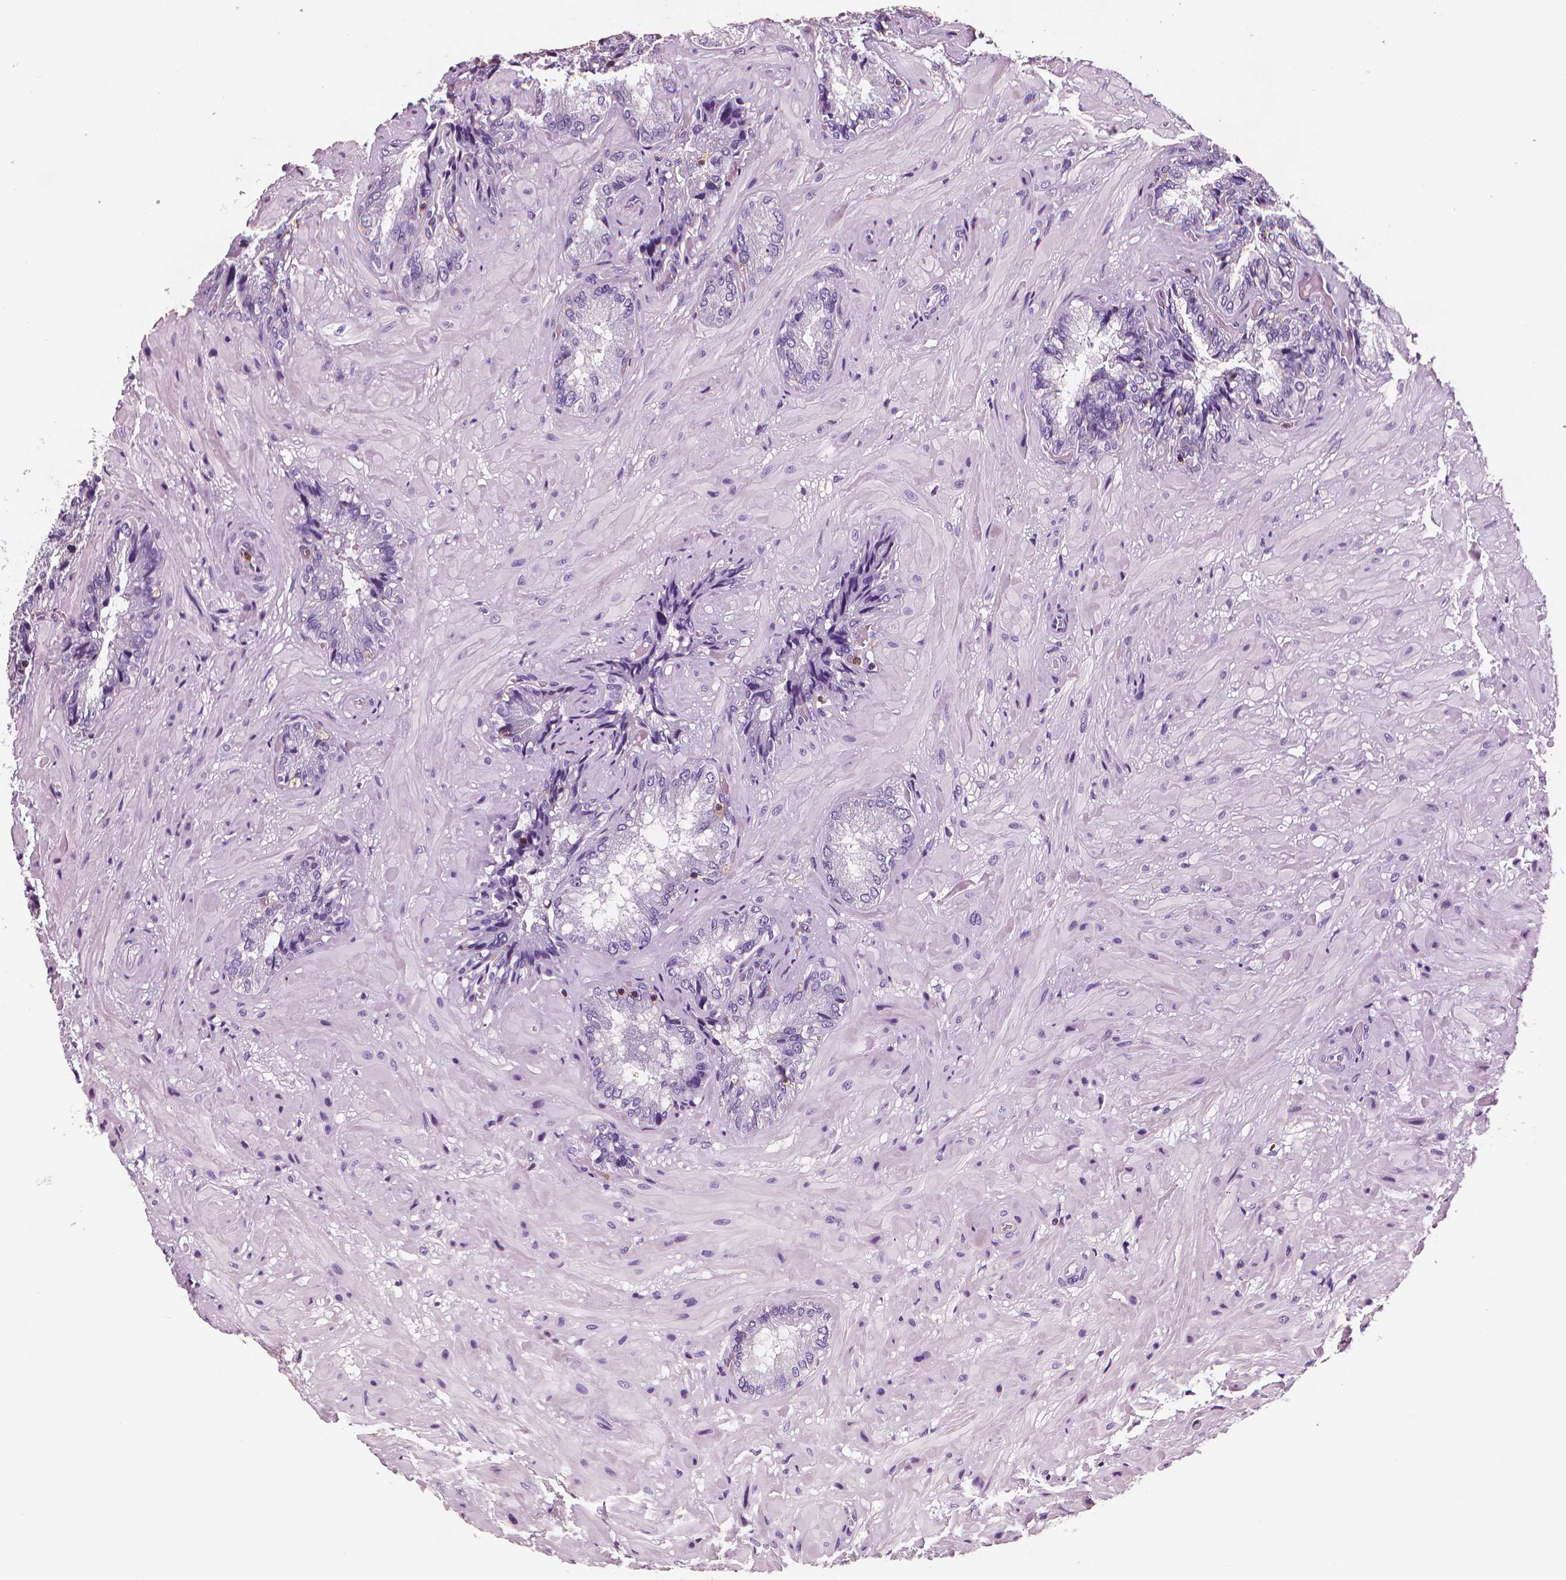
{"staining": {"intensity": "negative", "quantity": "none", "location": "none"}, "tissue": "seminal vesicle", "cell_type": "Glandular cells", "image_type": "normal", "snomed": [{"axis": "morphology", "description": "Normal tissue, NOS"}, {"axis": "topography", "description": "Seminal veicle"}], "caption": "IHC photomicrograph of unremarkable seminal vesicle: human seminal vesicle stained with DAB exhibits no significant protein positivity in glandular cells. (DAB (3,3'-diaminobenzidine) immunohistochemistry (IHC) with hematoxylin counter stain).", "gene": "PTPRC", "patient": {"sex": "male", "age": 57}}